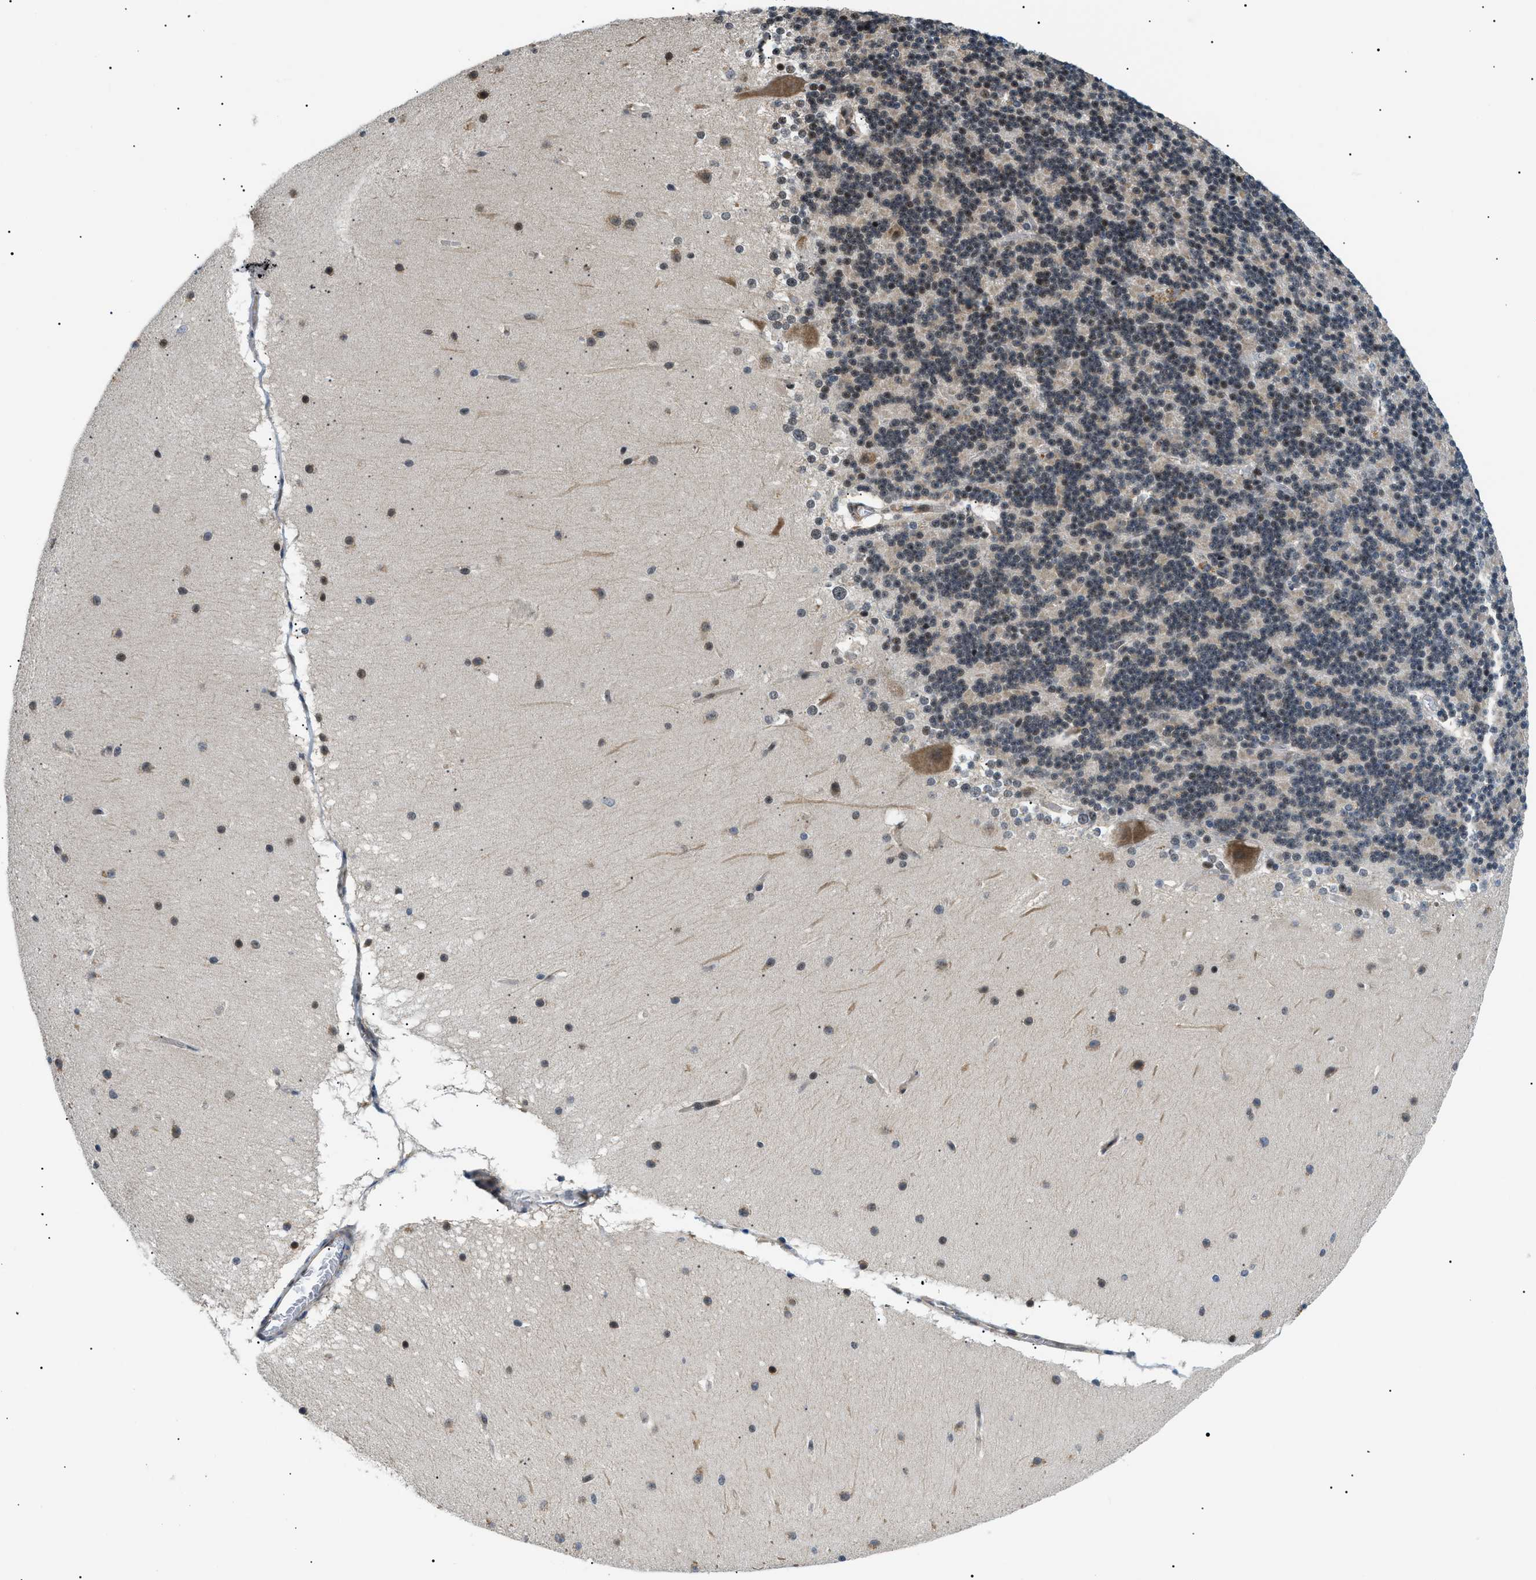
{"staining": {"intensity": "weak", "quantity": "25%-75%", "location": "nuclear"}, "tissue": "cerebellum", "cell_type": "Cells in granular layer", "image_type": "normal", "snomed": [{"axis": "morphology", "description": "Normal tissue, NOS"}, {"axis": "topography", "description": "Cerebellum"}], "caption": "Normal cerebellum demonstrates weak nuclear expression in approximately 25%-75% of cells in granular layer The staining was performed using DAB to visualize the protein expression in brown, while the nuclei were stained in blue with hematoxylin (Magnification: 20x)..", "gene": "CWC25", "patient": {"sex": "female", "age": 19}}